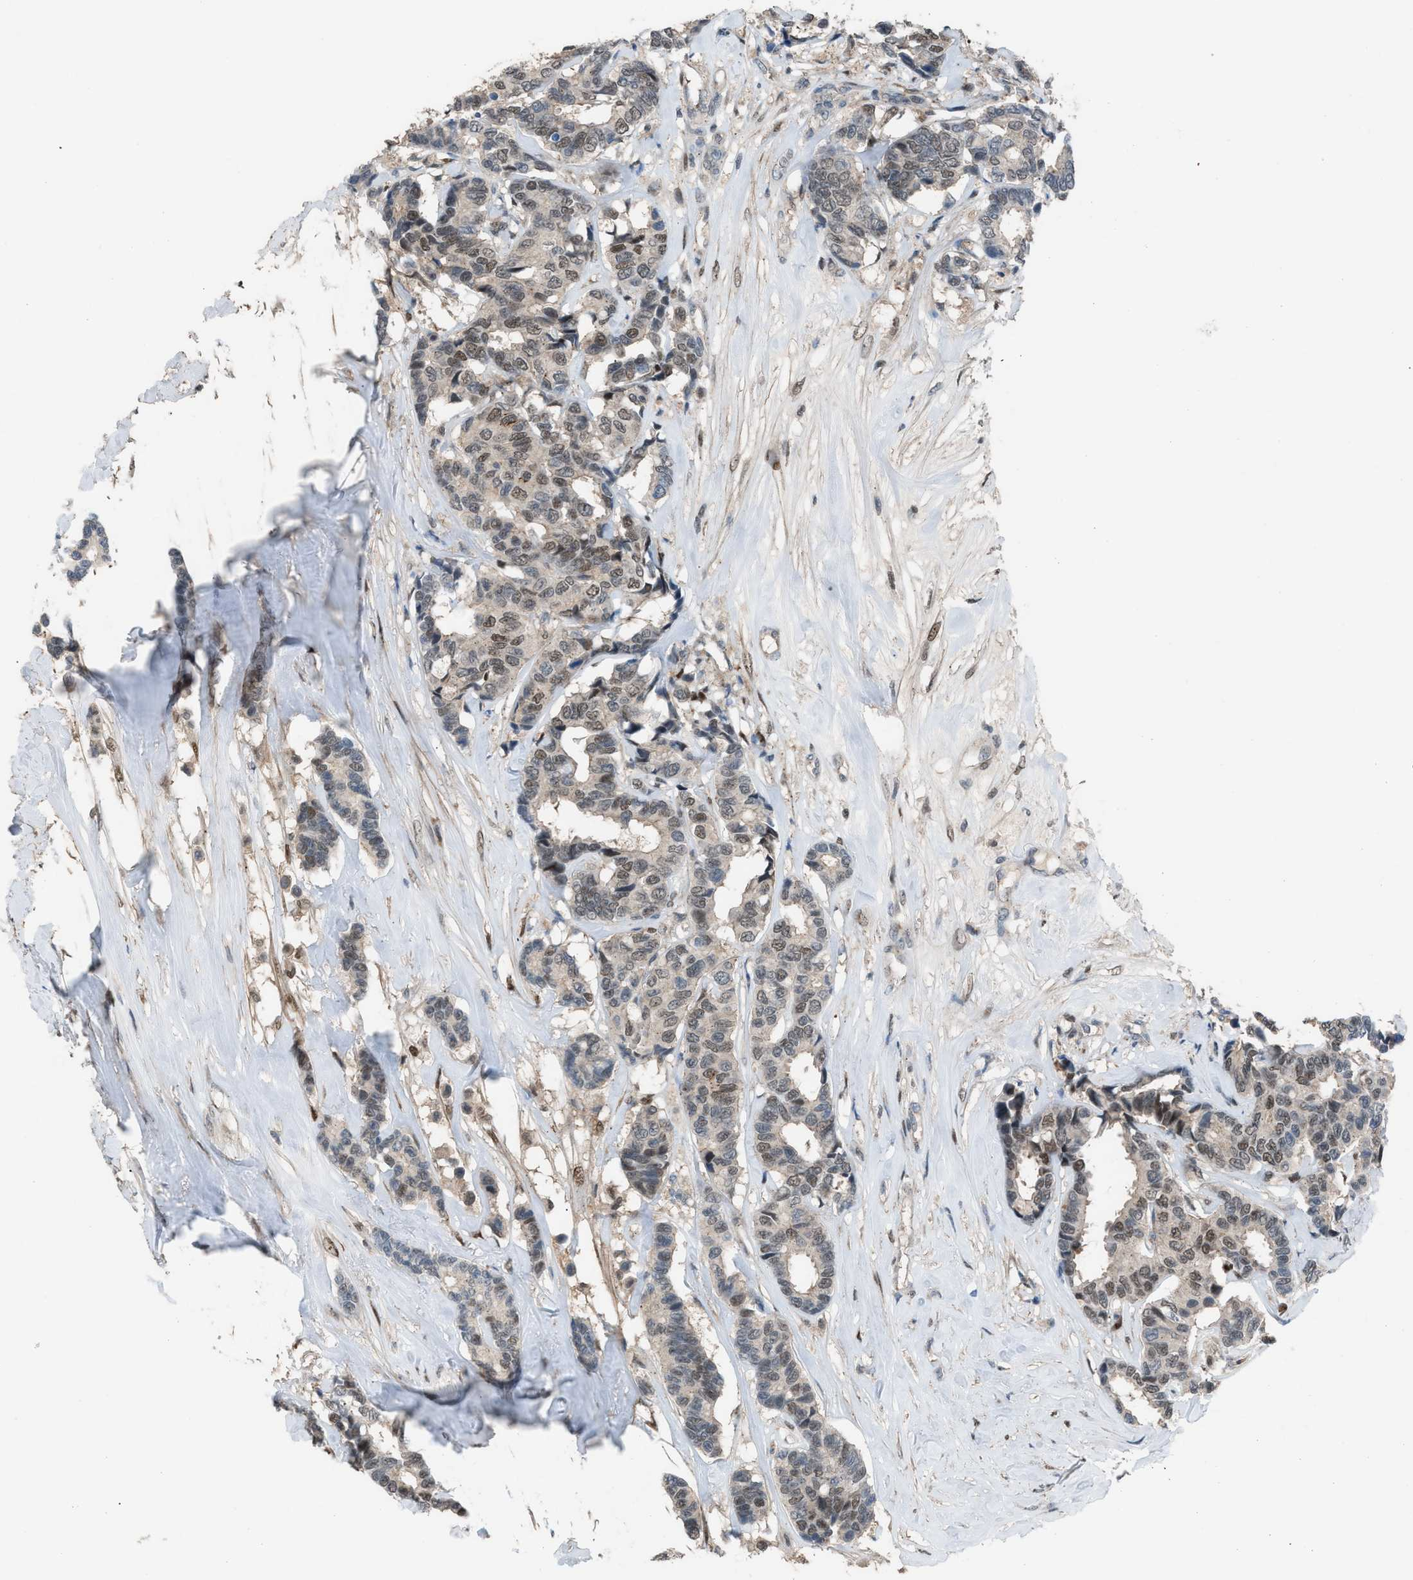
{"staining": {"intensity": "moderate", "quantity": ">75%", "location": "nuclear"}, "tissue": "breast cancer", "cell_type": "Tumor cells", "image_type": "cancer", "snomed": [{"axis": "morphology", "description": "Duct carcinoma"}, {"axis": "topography", "description": "Breast"}], "caption": "Immunohistochemistry (IHC) of human breast infiltrating ductal carcinoma demonstrates medium levels of moderate nuclear staining in about >75% of tumor cells. (Brightfield microscopy of DAB IHC at high magnification).", "gene": "CRTC1", "patient": {"sex": "female", "age": 87}}